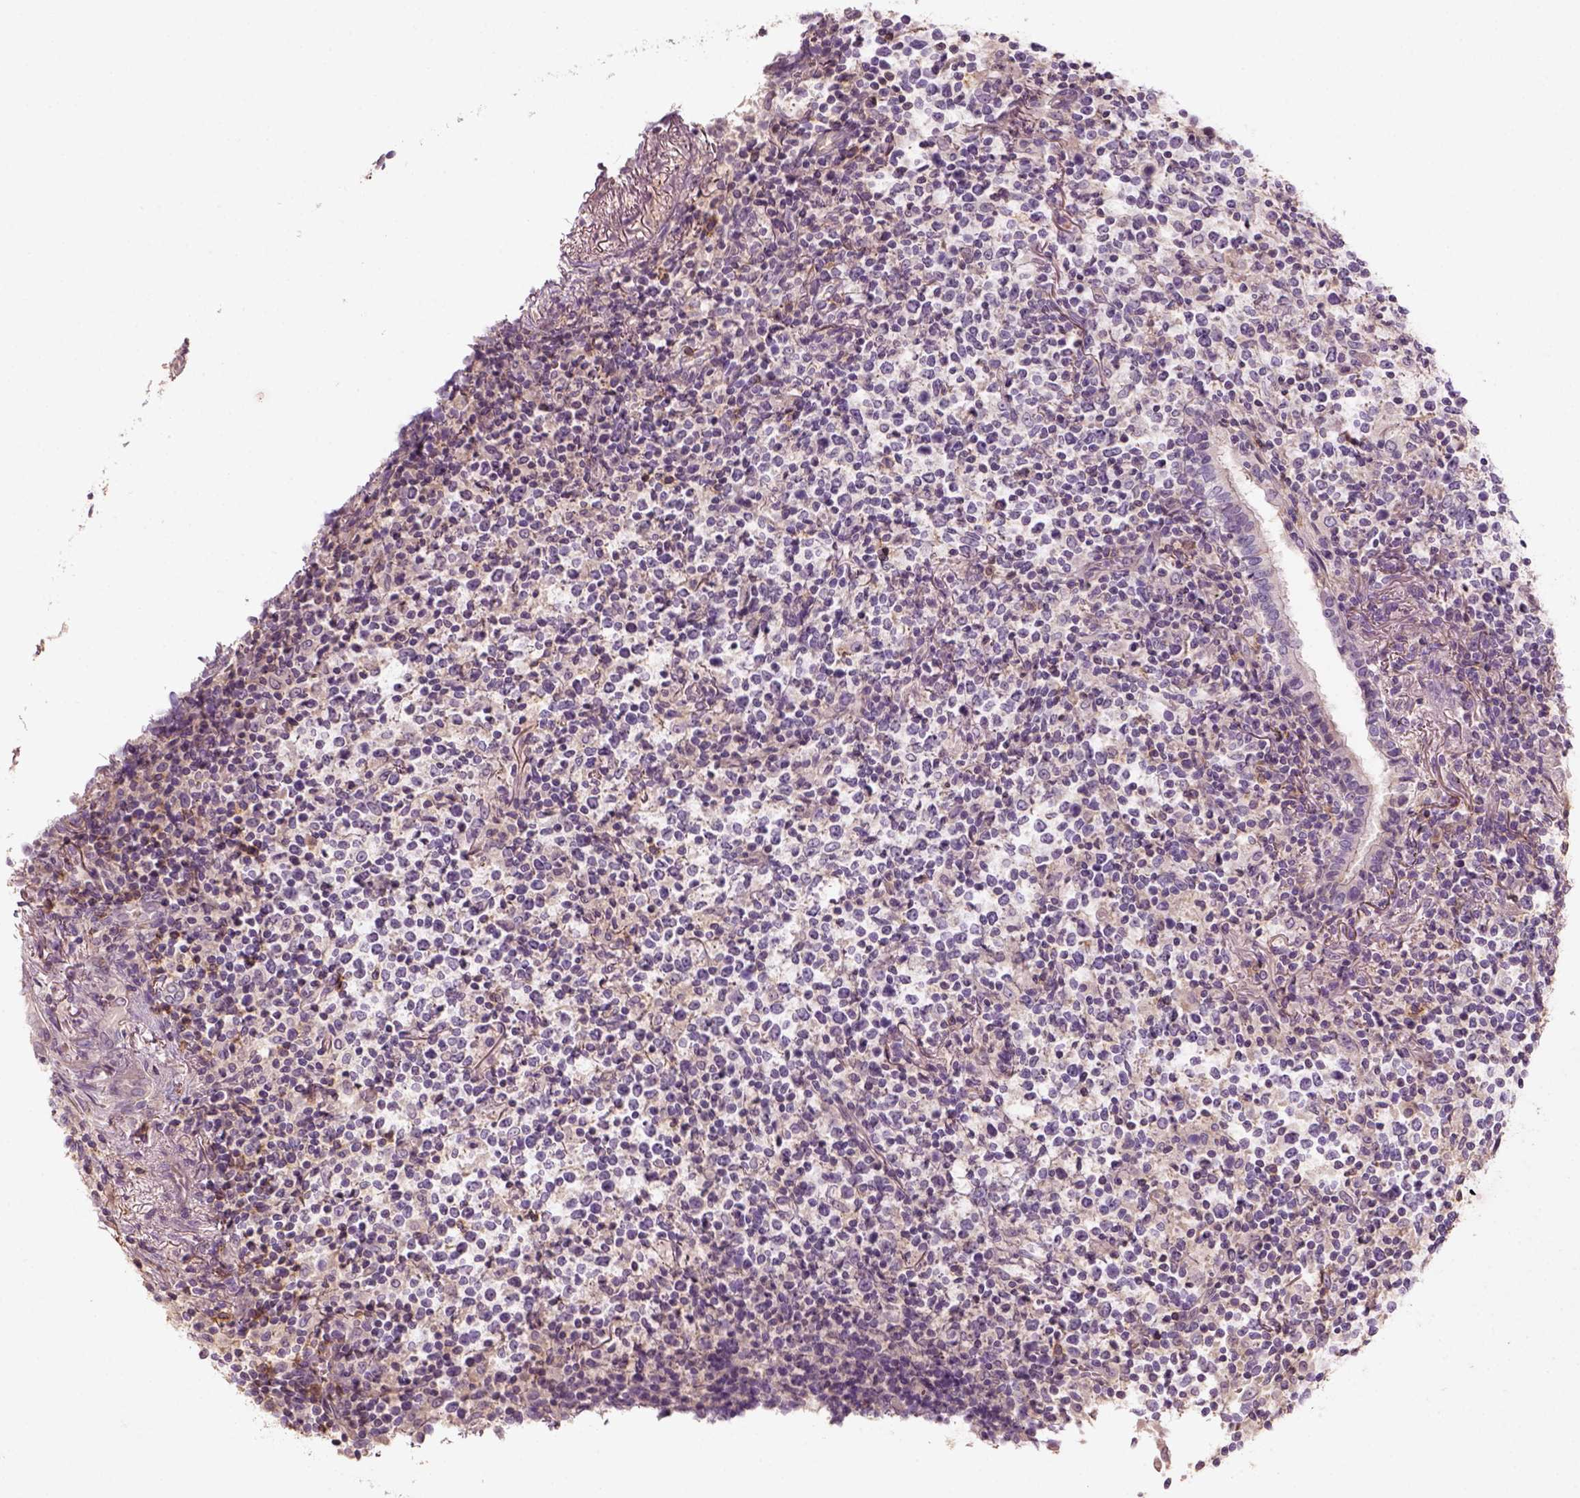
{"staining": {"intensity": "negative", "quantity": "none", "location": "none"}, "tissue": "lymphoma", "cell_type": "Tumor cells", "image_type": "cancer", "snomed": [{"axis": "morphology", "description": "Malignant lymphoma, non-Hodgkin's type, High grade"}, {"axis": "topography", "description": "Lung"}], "caption": "Photomicrograph shows no significant protein expression in tumor cells of high-grade malignant lymphoma, non-Hodgkin's type.", "gene": "AQP9", "patient": {"sex": "male", "age": 79}}